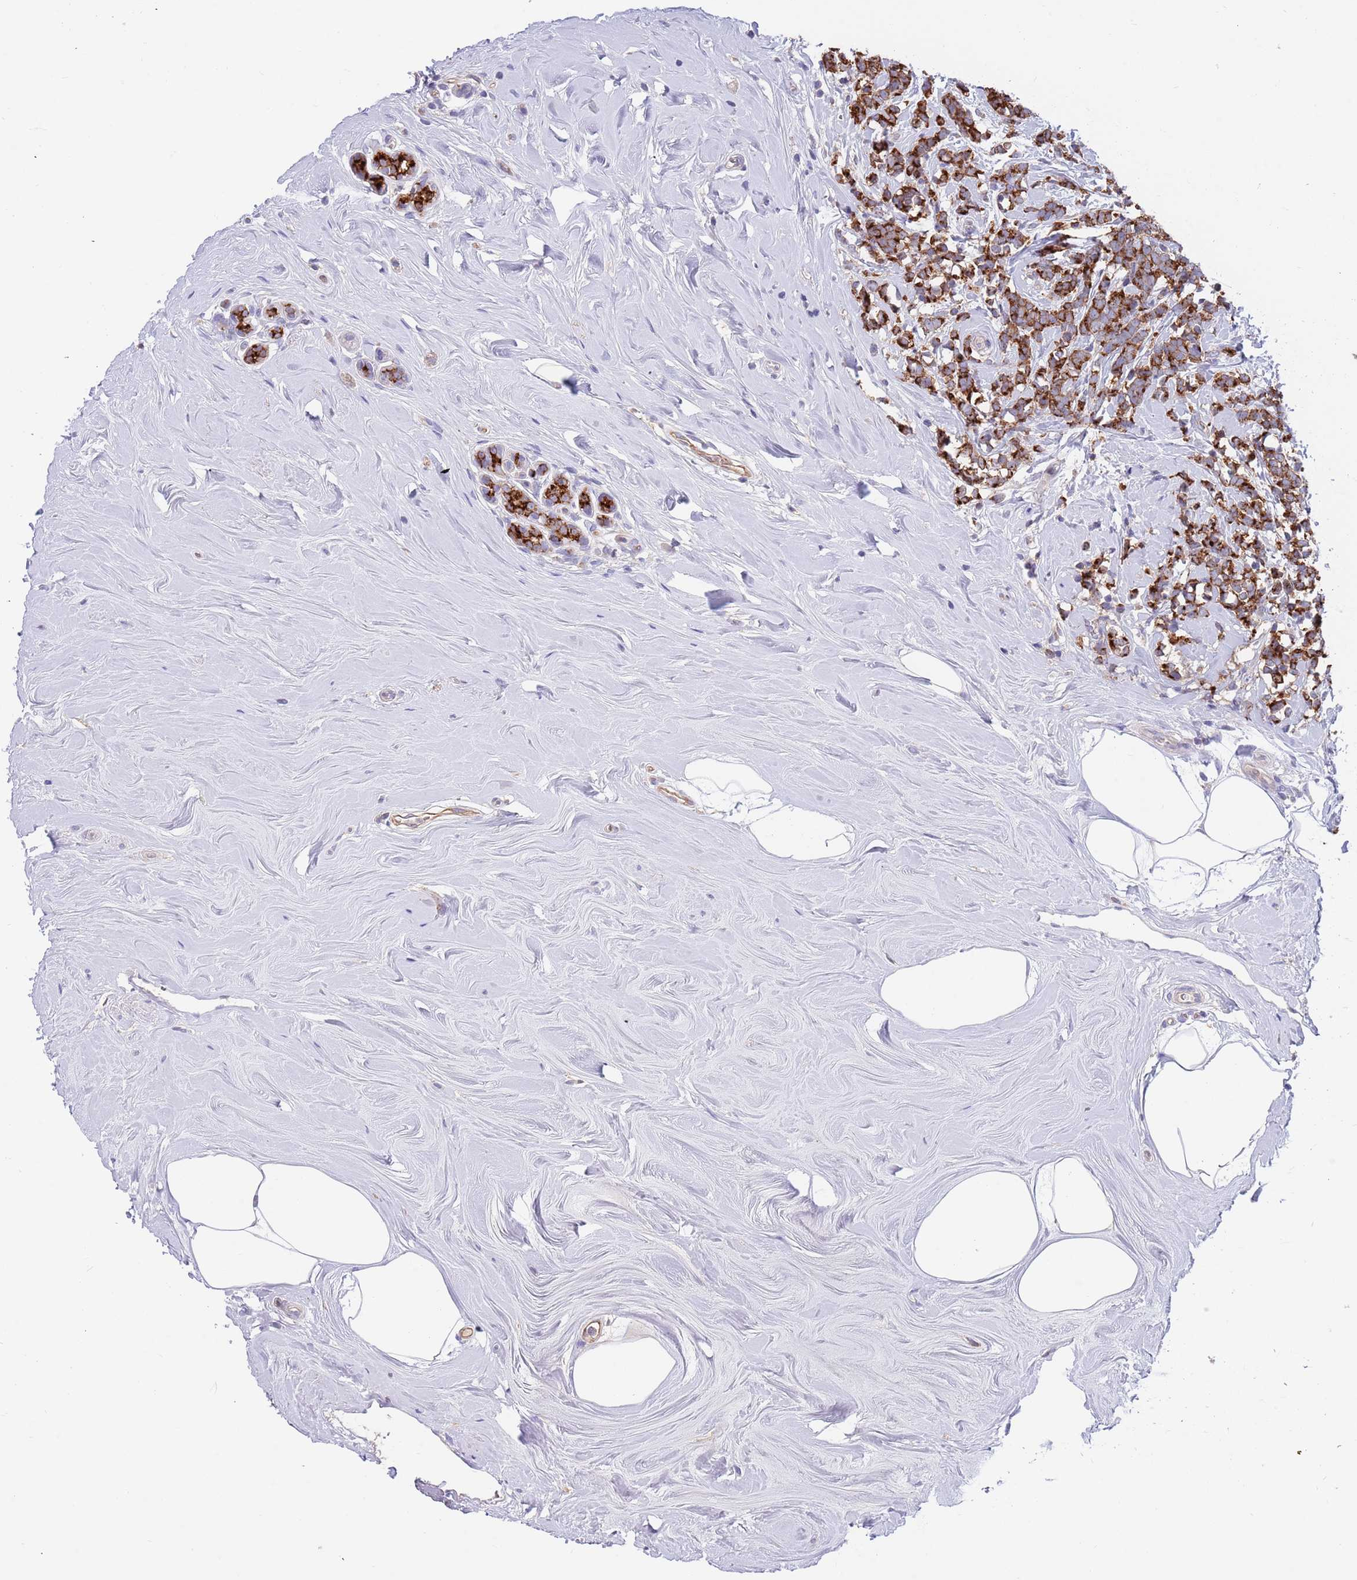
{"staining": {"intensity": "strong", "quantity": ">75%", "location": "cytoplasmic/membranous"}, "tissue": "breast cancer", "cell_type": "Tumor cells", "image_type": "cancer", "snomed": [{"axis": "morphology", "description": "Lobular carcinoma"}, {"axis": "topography", "description": "Breast"}], "caption": "This micrograph exhibits breast lobular carcinoma stained with immunohistochemistry to label a protein in brown. The cytoplasmic/membranous of tumor cells show strong positivity for the protein. Nuclei are counter-stained blue.", "gene": "BORCS5", "patient": {"sex": "female", "age": 58}}